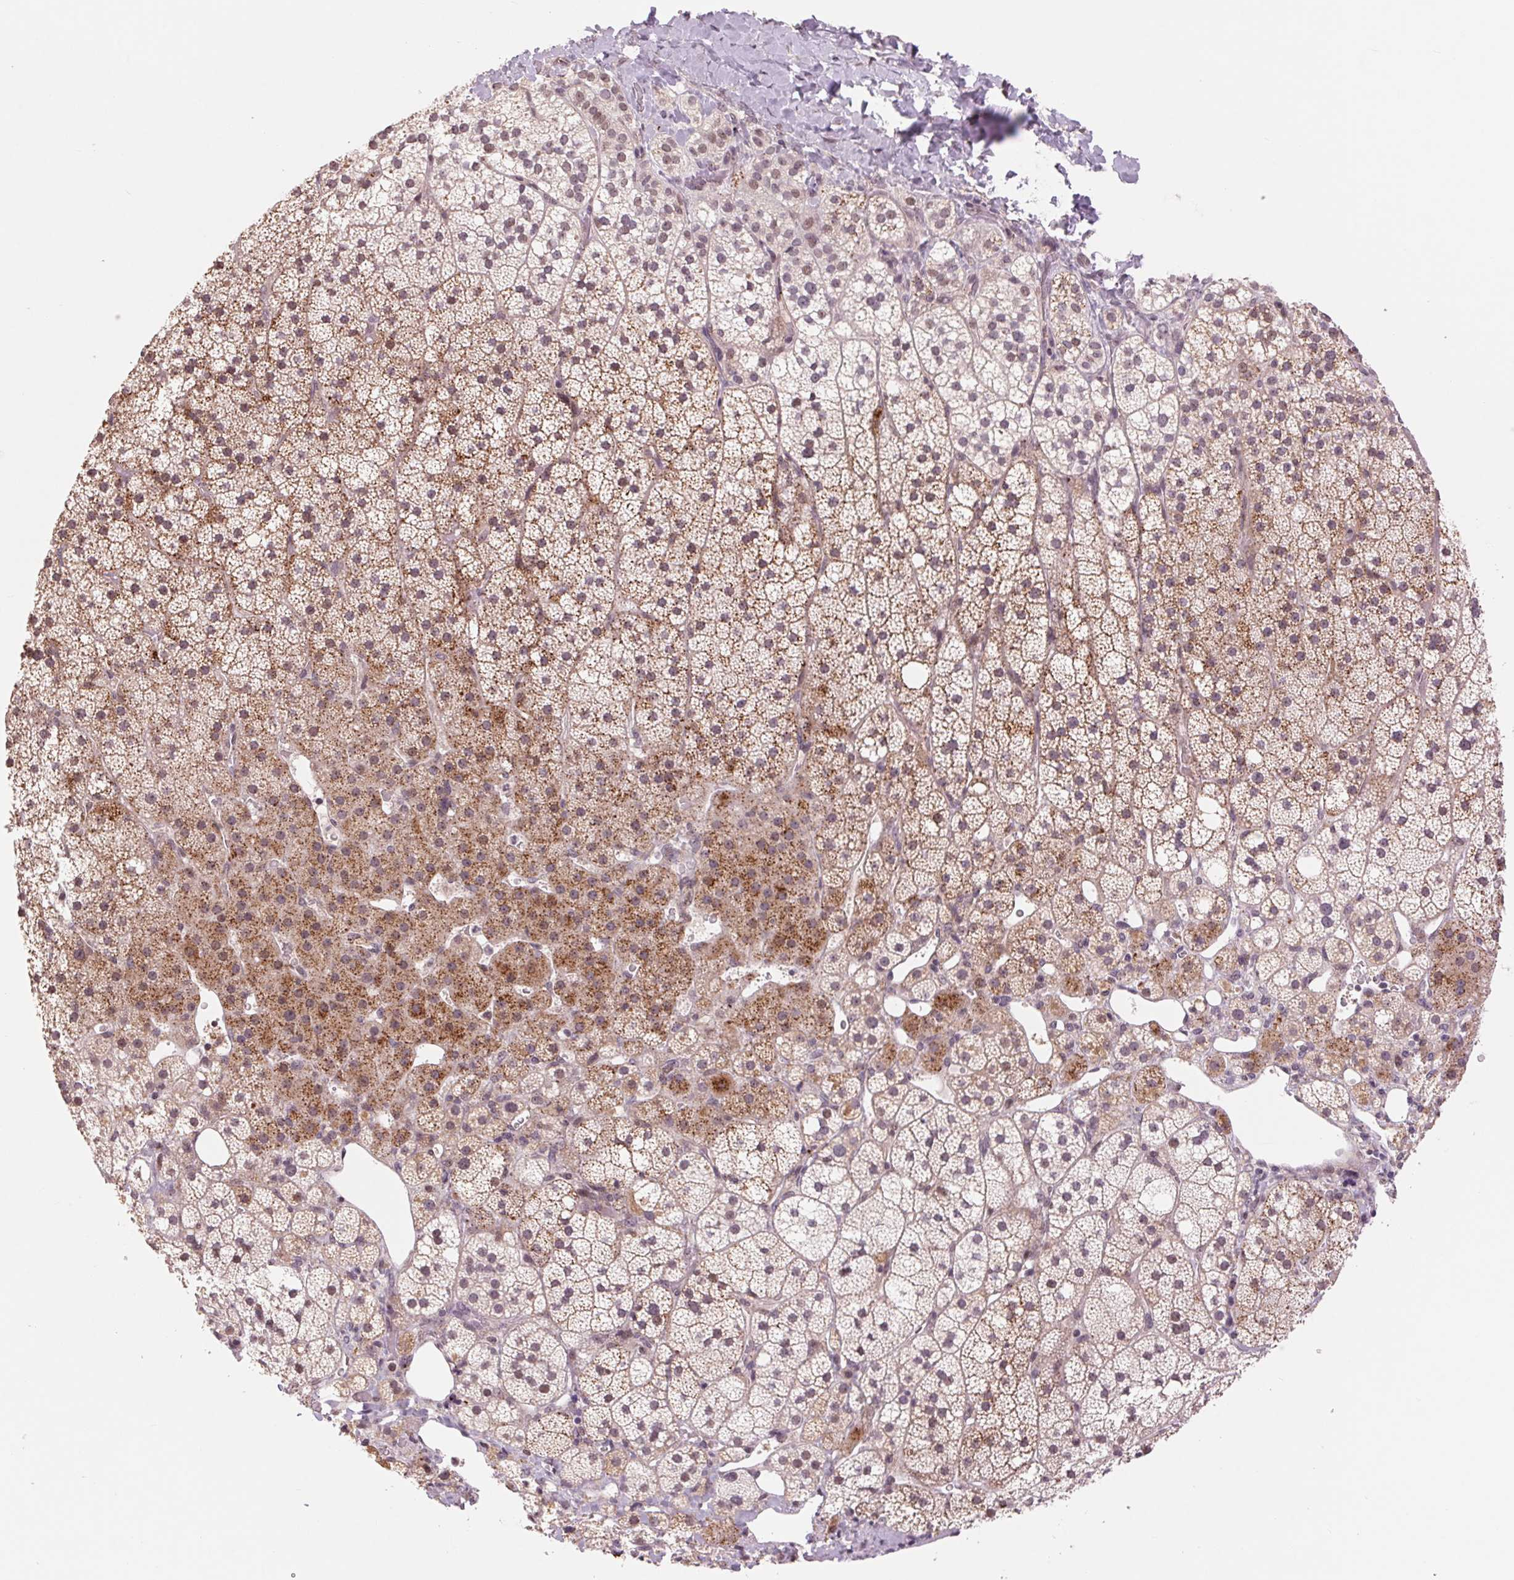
{"staining": {"intensity": "strong", "quantity": "25%-75%", "location": "cytoplasmic/membranous"}, "tissue": "adrenal gland", "cell_type": "Glandular cells", "image_type": "normal", "snomed": [{"axis": "morphology", "description": "Normal tissue, NOS"}, {"axis": "topography", "description": "Adrenal gland"}], "caption": "Protein expression analysis of unremarkable adrenal gland demonstrates strong cytoplasmic/membranous positivity in approximately 25%-75% of glandular cells. Using DAB (3,3'-diaminobenzidine) (brown) and hematoxylin (blue) stains, captured at high magnification using brightfield microscopy.", "gene": "CHMP4B", "patient": {"sex": "male", "age": 53}}